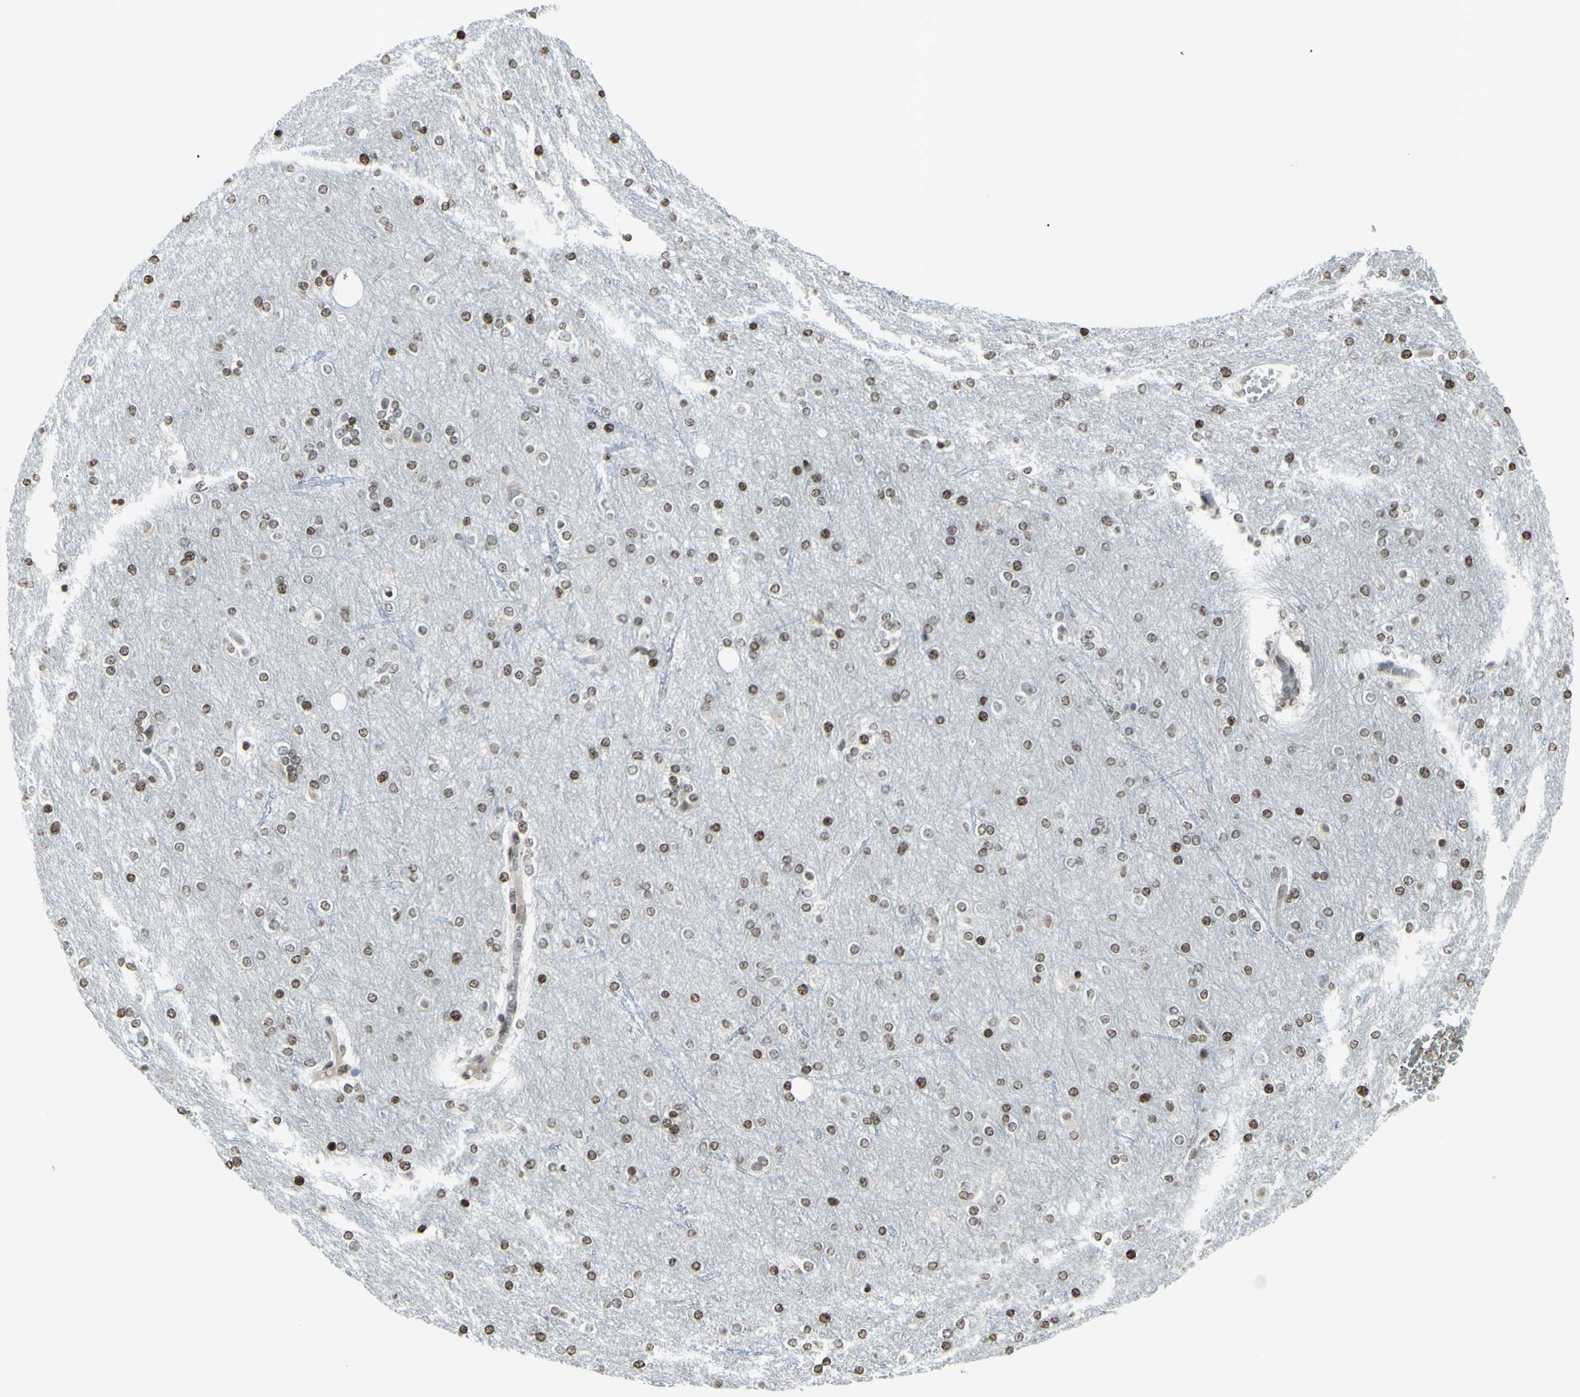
{"staining": {"intensity": "moderate", "quantity": ">75%", "location": "nuclear"}, "tissue": "cerebral cortex", "cell_type": "Endothelial cells", "image_type": "normal", "snomed": [{"axis": "morphology", "description": "Normal tissue, NOS"}, {"axis": "topography", "description": "Cerebral cortex"}], "caption": "Immunohistochemical staining of unremarkable human cerebral cortex shows medium levels of moderate nuclear staining in about >75% of endothelial cells. The staining is performed using DAB (3,3'-diaminobenzidine) brown chromogen to label protein expression. The nuclei are counter-stained blue using hematoxylin.", "gene": "CD79B", "patient": {"sex": "female", "age": 54}}